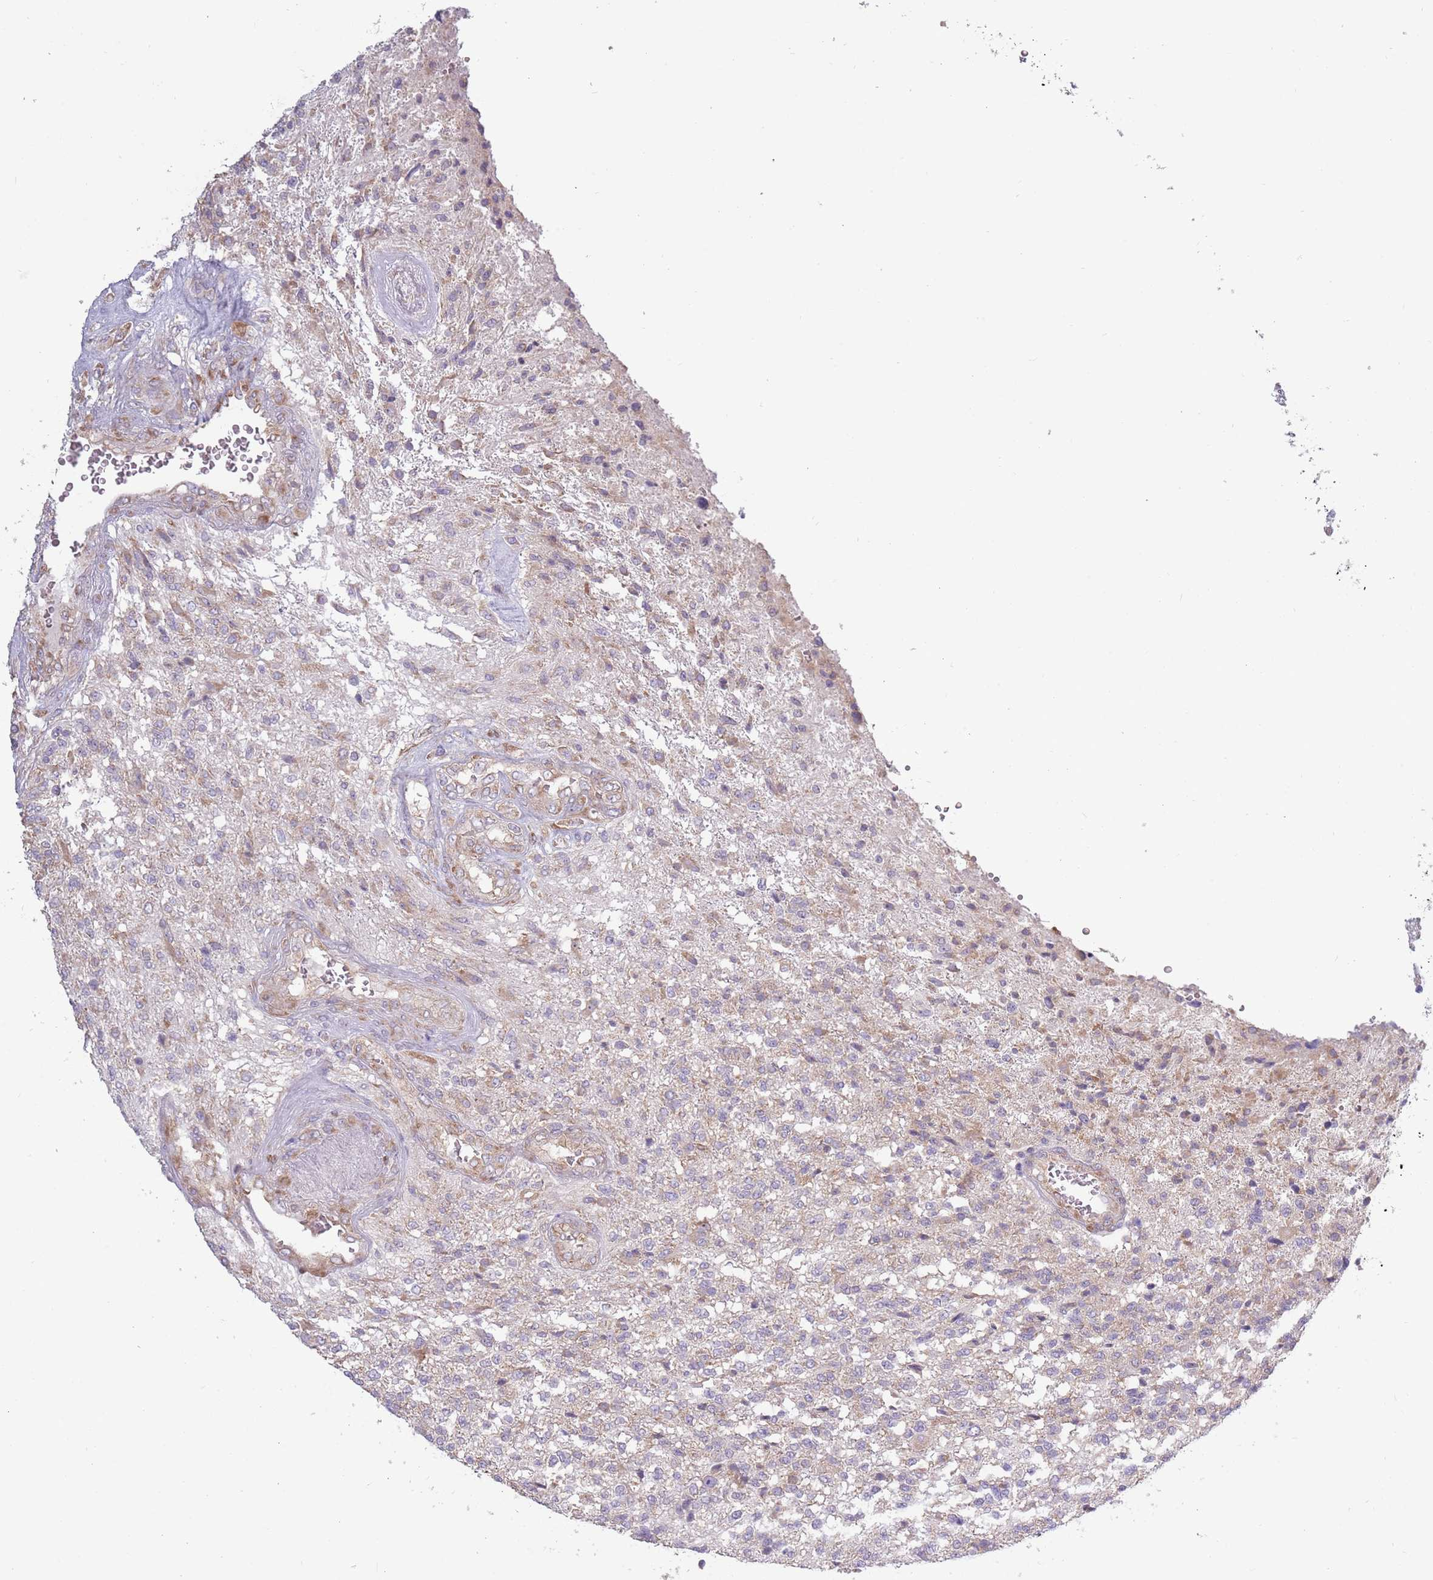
{"staining": {"intensity": "negative", "quantity": "none", "location": "none"}, "tissue": "glioma", "cell_type": "Tumor cells", "image_type": "cancer", "snomed": [{"axis": "morphology", "description": "Glioma, malignant, High grade"}, {"axis": "topography", "description": "Brain"}], "caption": "IHC histopathology image of neoplastic tissue: human glioma stained with DAB reveals no significant protein staining in tumor cells.", "gene": "RPL17-C18orf32", "patient": {"sex": "male", "age": 56}}